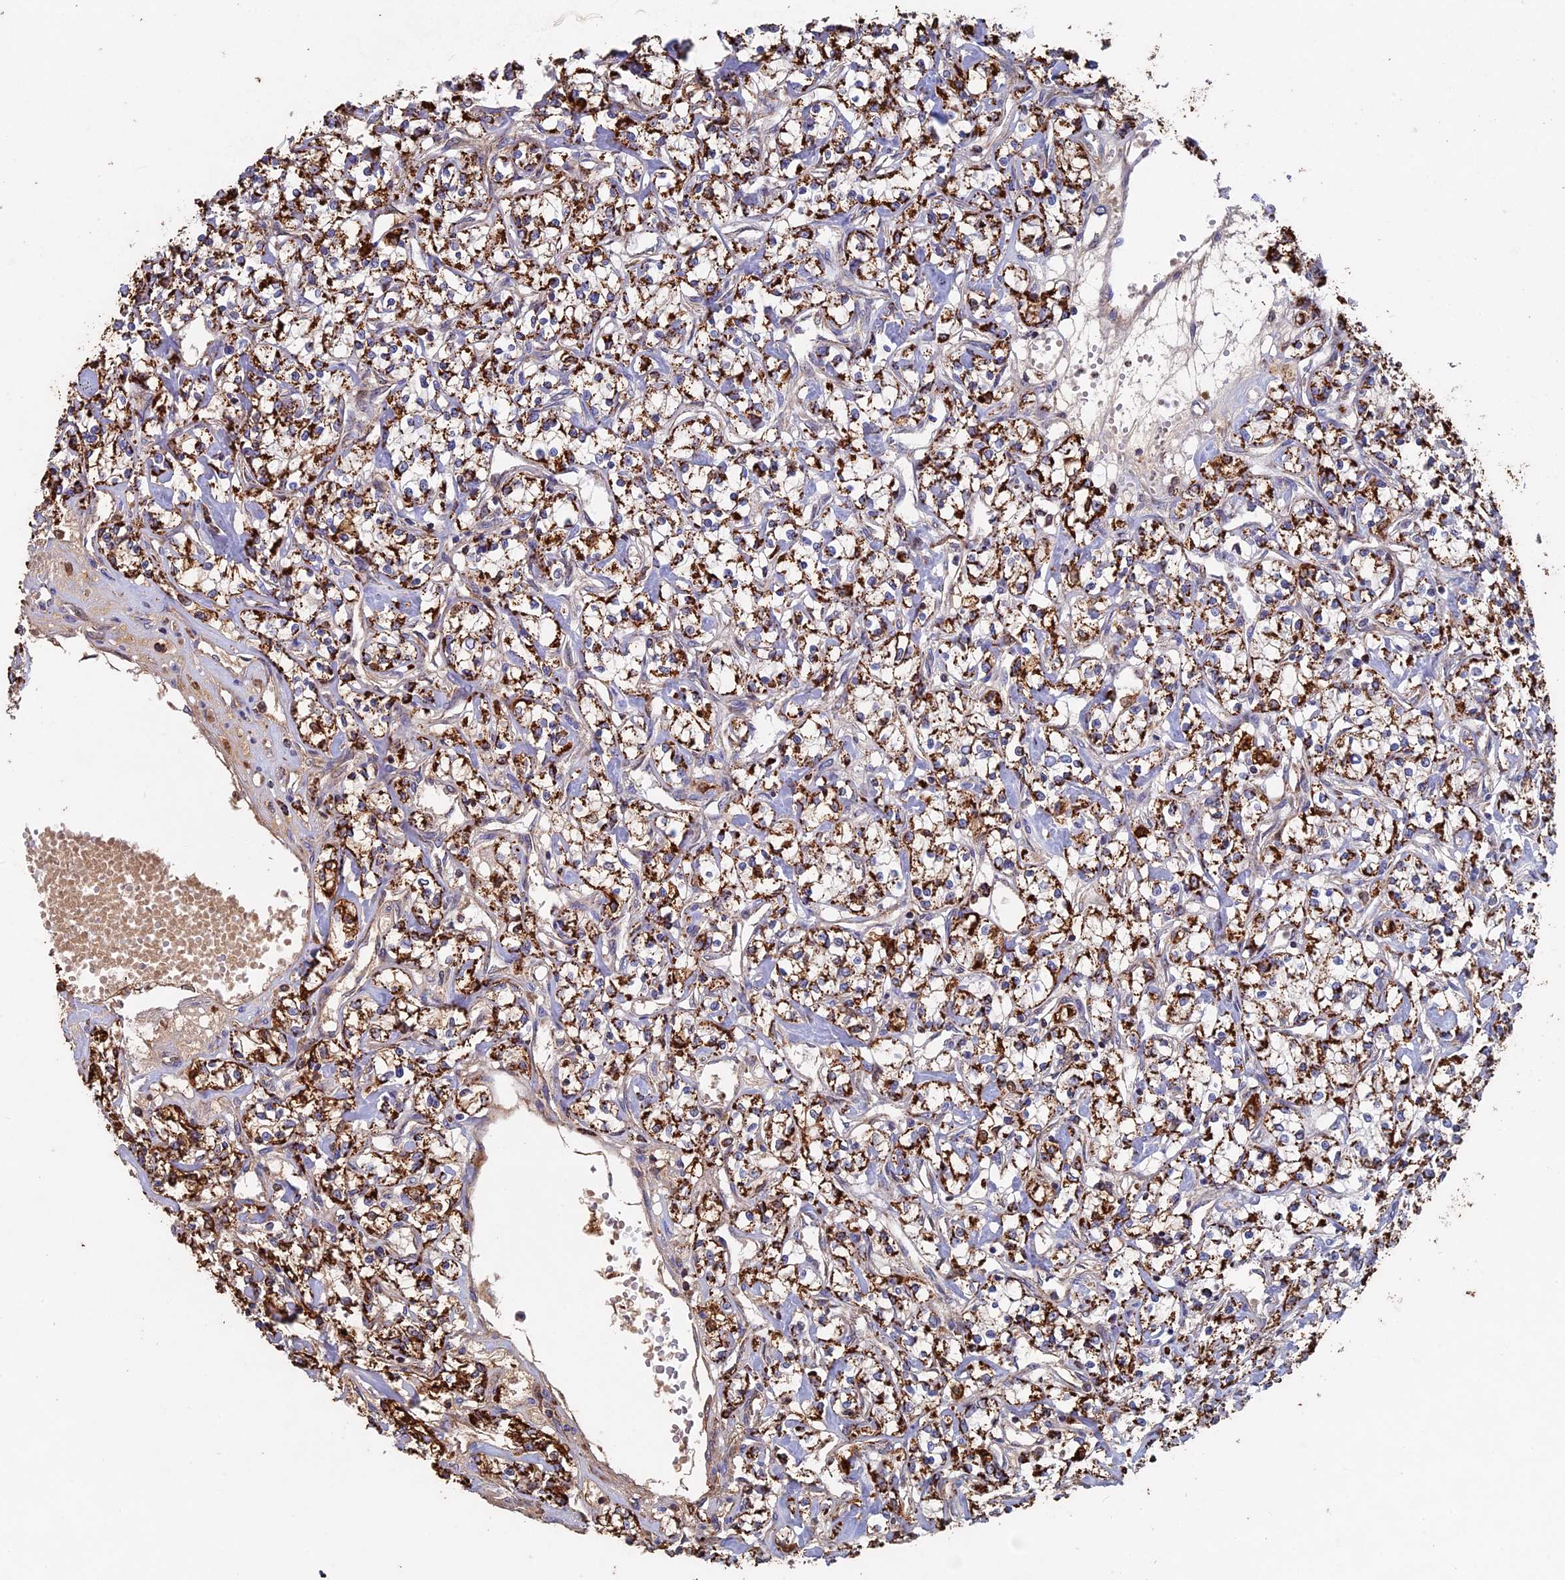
{"staining": {"intensity": "strong", "quantity": ">75%", "location": "cytoplasmic/membranous"}, "tissue": "renal cancer", "cell_type": "Tumor cells", "image_type": "cancer", "snomed": [{"axis": "morphology", "description": "Adenocarcinoma, NOS"}, {"axis": "topography", "description": "Kidney"}], "caption": "The immunohistochemical stain highlights strong cytoplasmic/membranous positivity in tumor cells of adenocarcinoma (renal) tissue. The staining was performed using DAB, with brown indicating positive protein expression. Nuclei are stained blue with hematoxylin.", "gene": "SEC24D", "patient": {"sex": "female", "age": 59}}